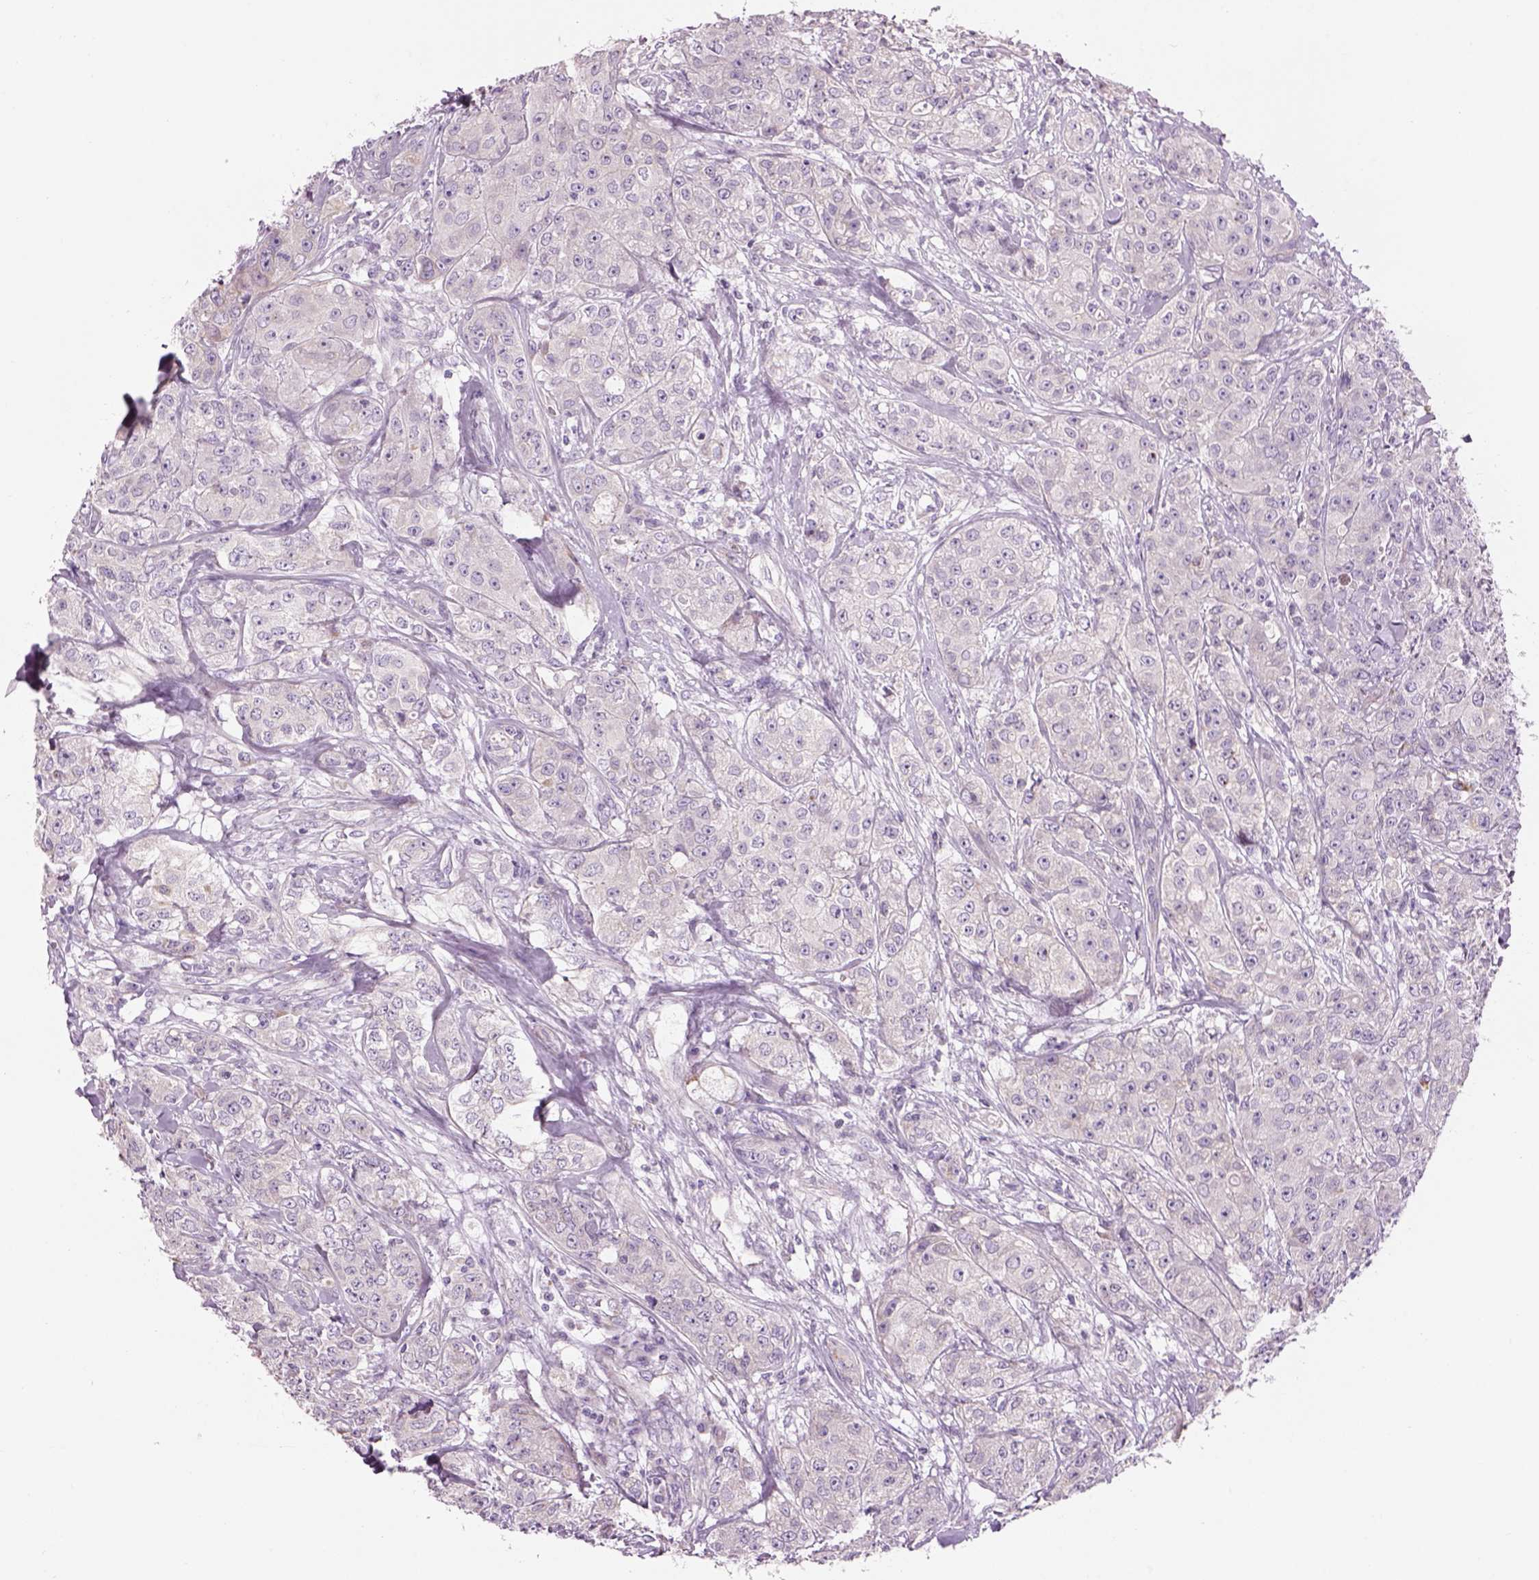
{"staining": {"intensity": "negative", "quantity": "none", "location": "none"}, "tissue": "breast cancer", "cell_type": "Tumor cells", "image_type": "cancer", "snomed": [{"axis": "morphology", "description": "Duct carcinoma"}, {"axis": "topography", "description": "Breast"}], "caption": "Immunohistochemical staining of human breast cancer displays no significant expression in tumor cells. (Stains: DAB (3,3'-diaminobenzidine) immunohistochemistry (IHC) with hematoxylin counter stain, Microscopy: brightfield microscopy at high magnification).", "gene": "IFT52", "patient": {"sex": "female", "age": 43}}